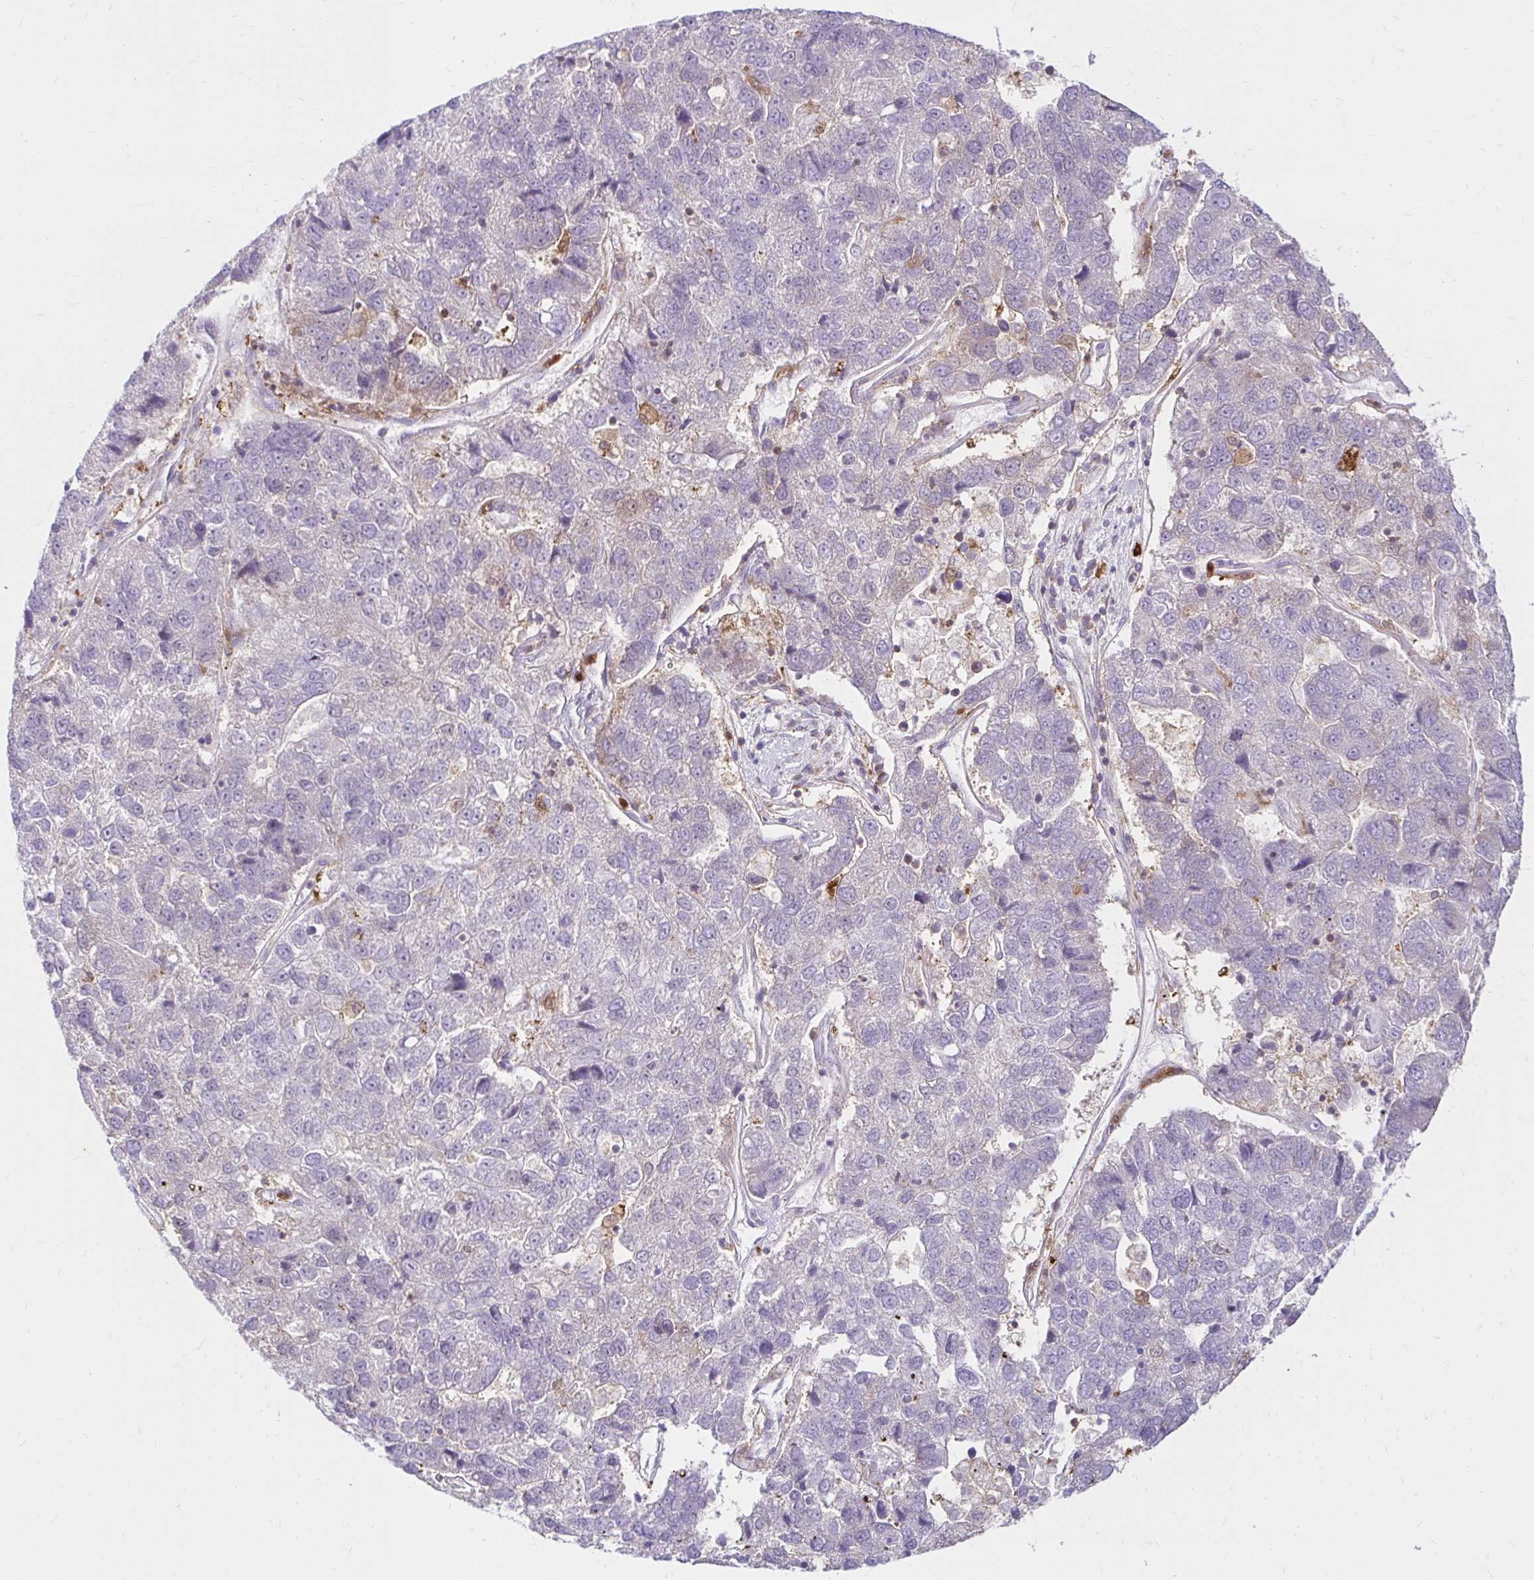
{"staining": {"intensity": "negative", "quantity": "none", "location": "none"}, "tissue": "pancreatic cancer", "cell_type": "Tumor cells", "image_type": "cancer", "snomed": [{"axis": "morphology", "description": "Adenocarcinoma, NOS"}, {"axis": "topography", "description": "Pancreas"}], "caption": "Immunohistochemistry photomicrograph of pancreatic cancer stained for a protein (brown), which demonstrates no staining in tumor cells.", "gene": "PYCARD", "patient": {"sex": "female", "age": 61}}